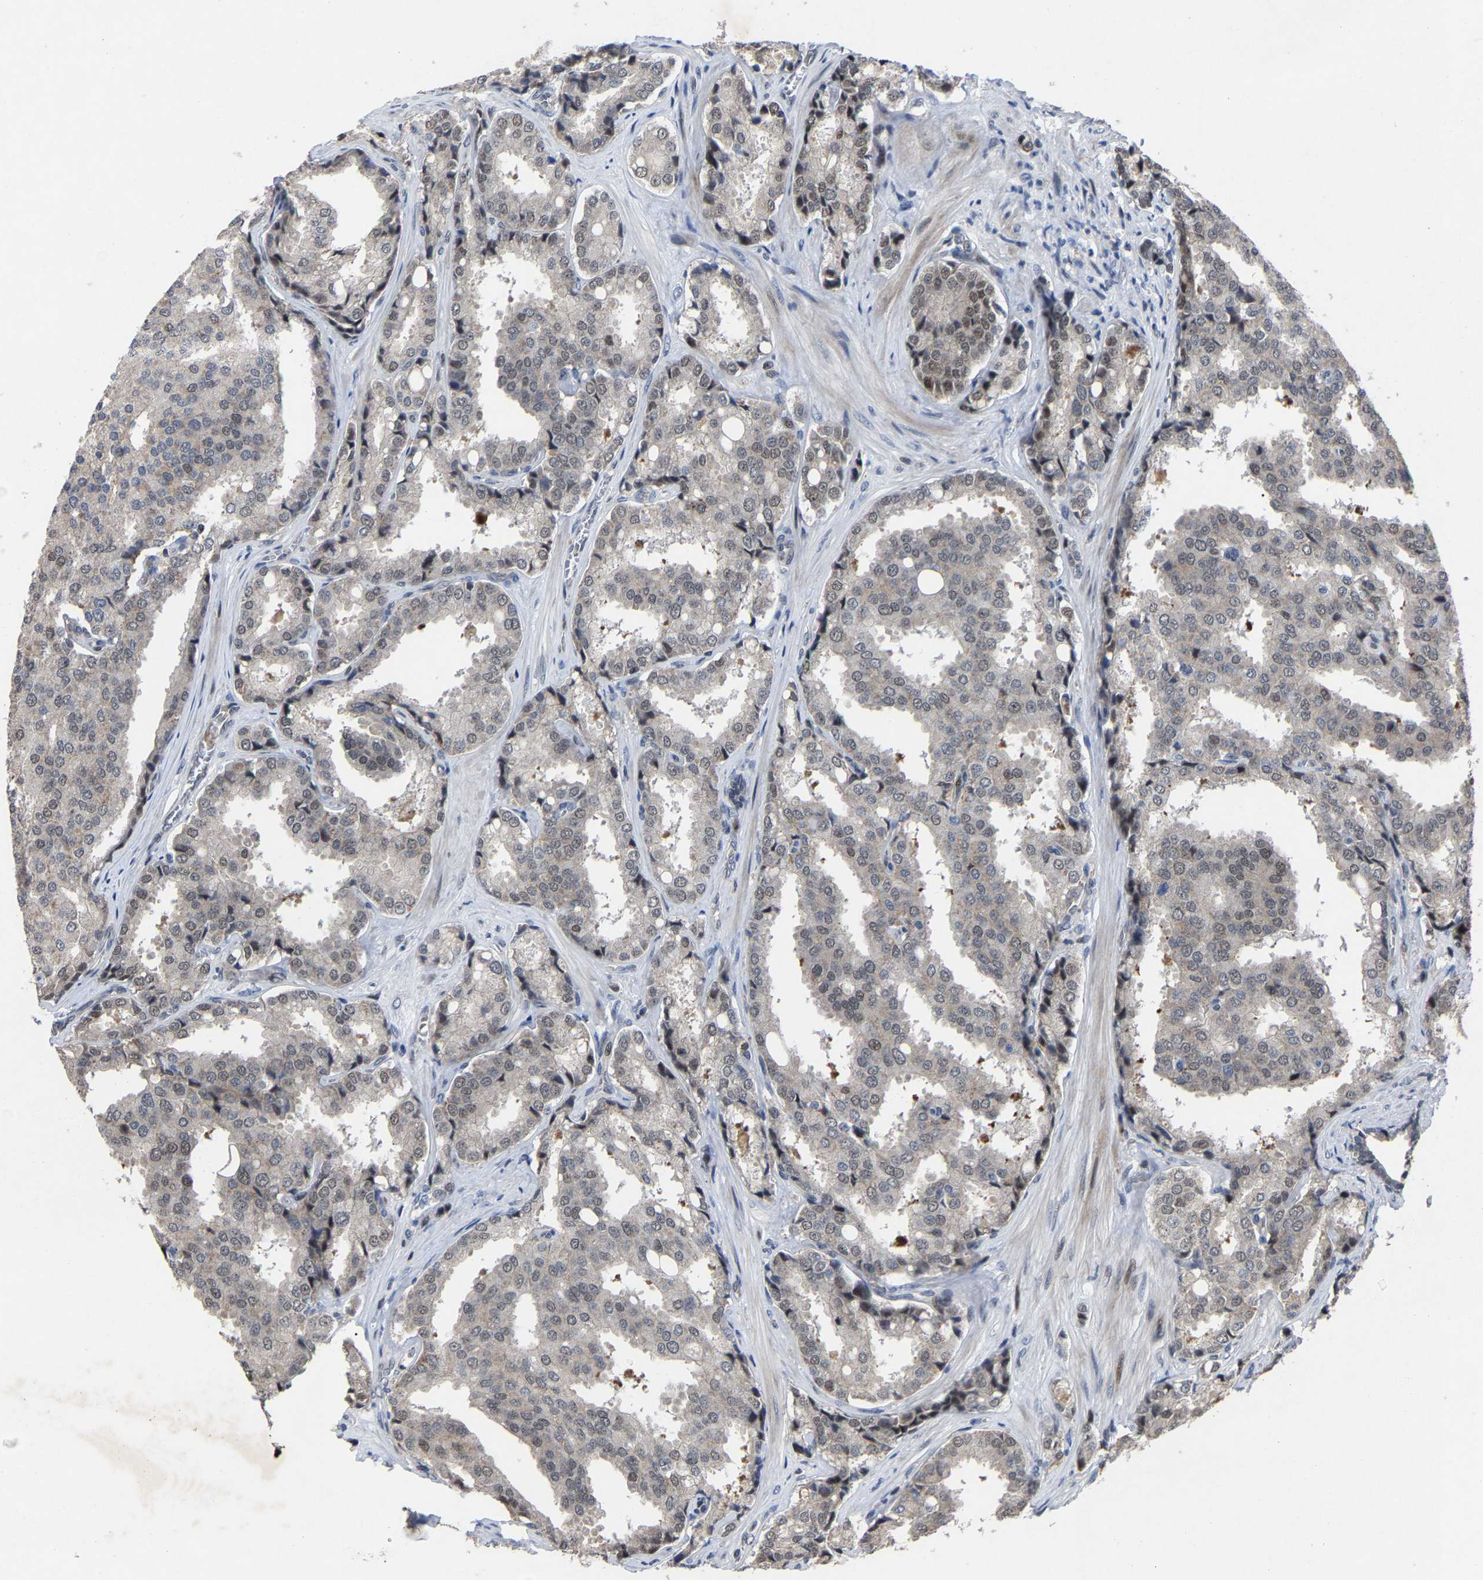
{"staining": {"intensity": "weak", "quantity": "<25%", "location": "nuclear"}, "tissue": "prostate cancer", "cell_type": "Tumor cells", "image_type": "cancer", "snomed": [{"axis": "morphology", "description": "Adenocarcinoma, High grade"}, {"axis": "topography", "description": "Prostate"}], "caption": "Adenocarcinoma (high-grade) (prostate) was stained to show a protein in brown. There is no significant positivity in tumor cells. Nuclei are stained in blue.", "gene": "LSM8", "patient": {"sex": "male", "age": 50}}